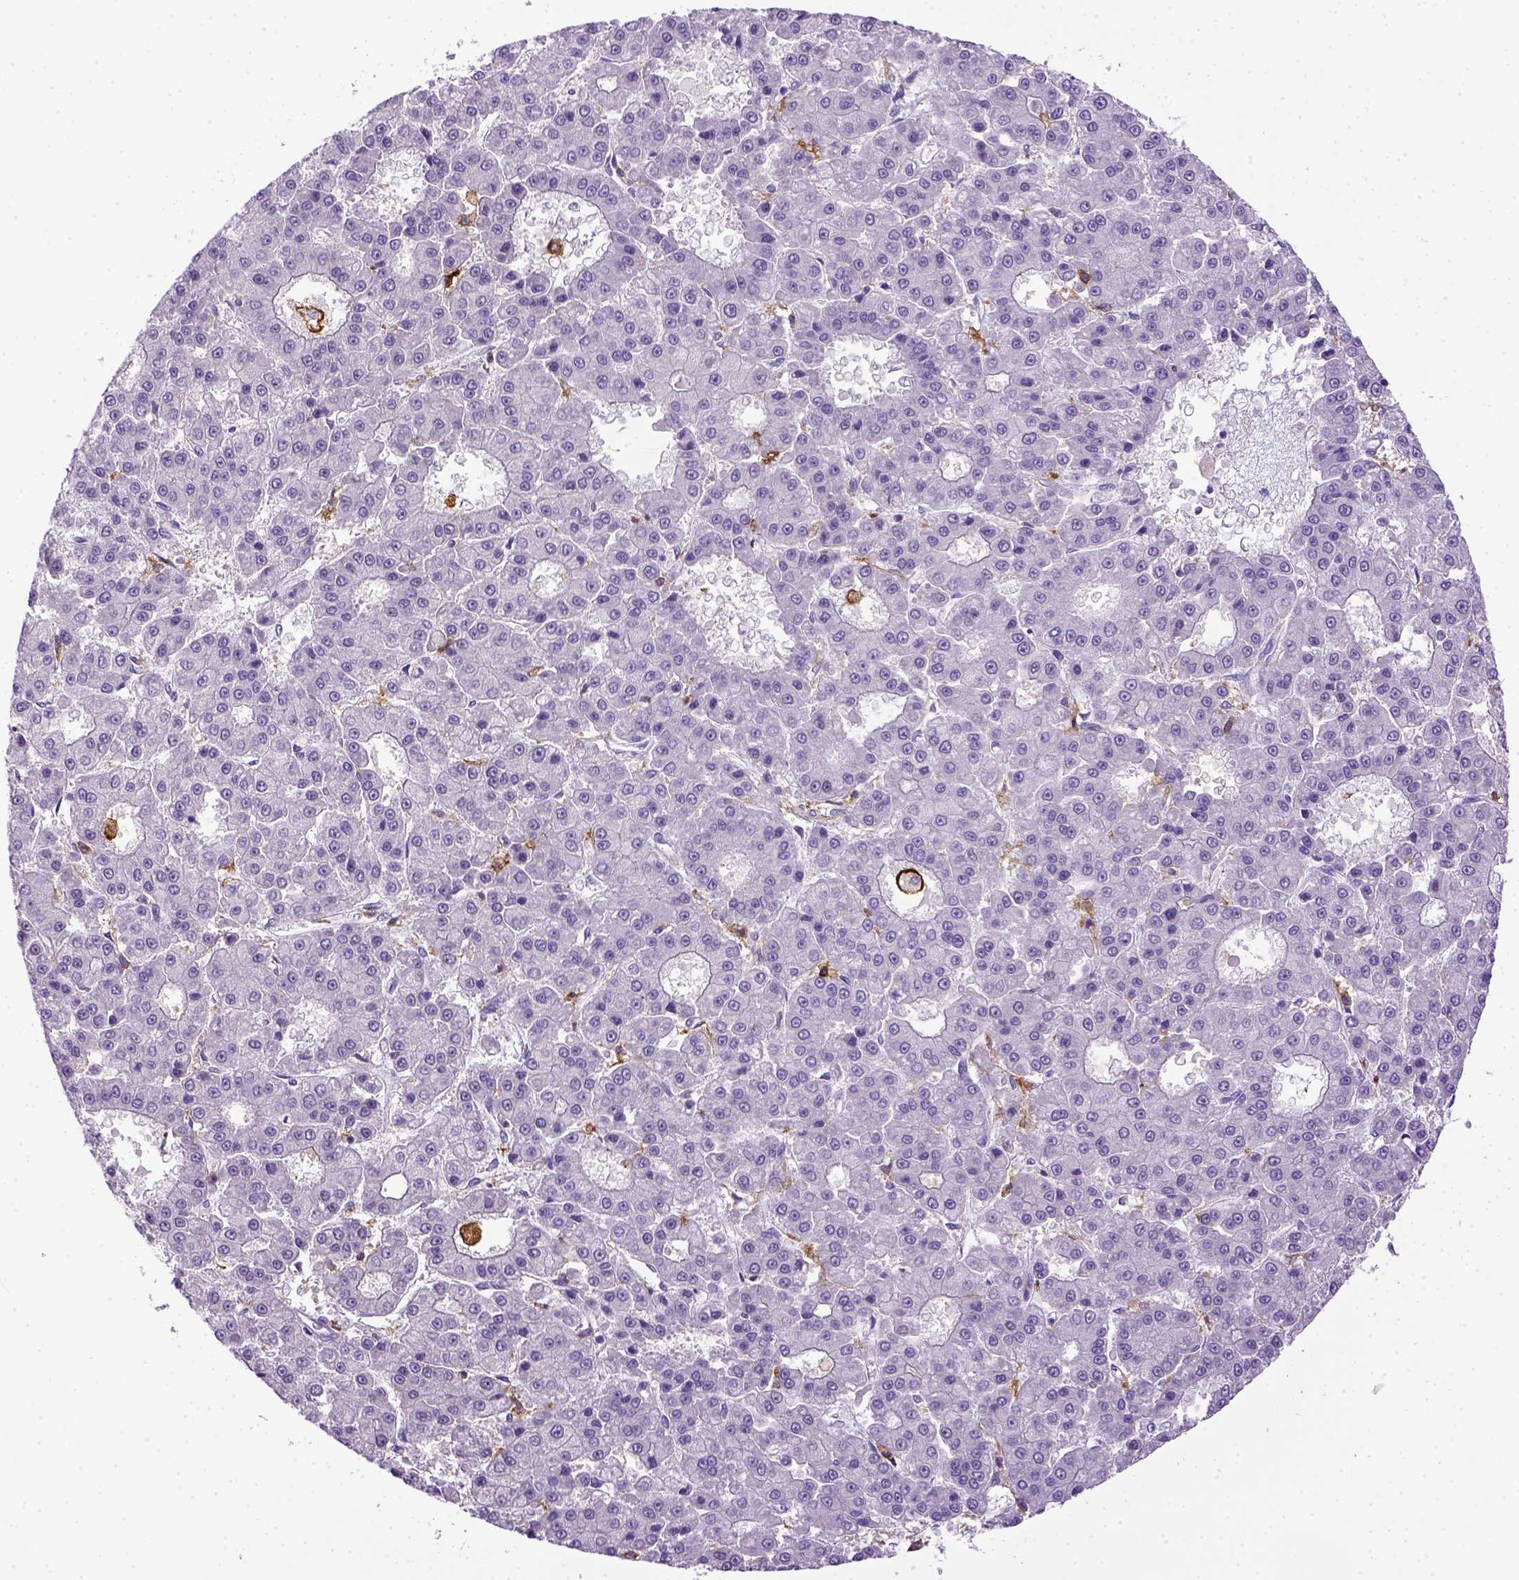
{"staining": {"intensity": "negative", "quantity": "none", "location": "none"}, "tissue": "liver cancer", "cell_type": "Tumor cells", "image_type": "cancer", "snomed": [{"axis": "morphology", "description": "Carcinoma, Hepatocellular, NOS"}, {"axis": "topography", "description": "Liver"}], "caption": "IHC of liver cancer (hepatocellular carcinoma) displays no staining in tumor cells. The staining was performed using DAB (3,3'-diaminobenzidine) to visualize the protein expression in brown, while the nuclei were stained in blue with hematoxylin (Magnification: 20x).", "gene": "ITGAX", "patient": {"sex": "male", "age": 70}}